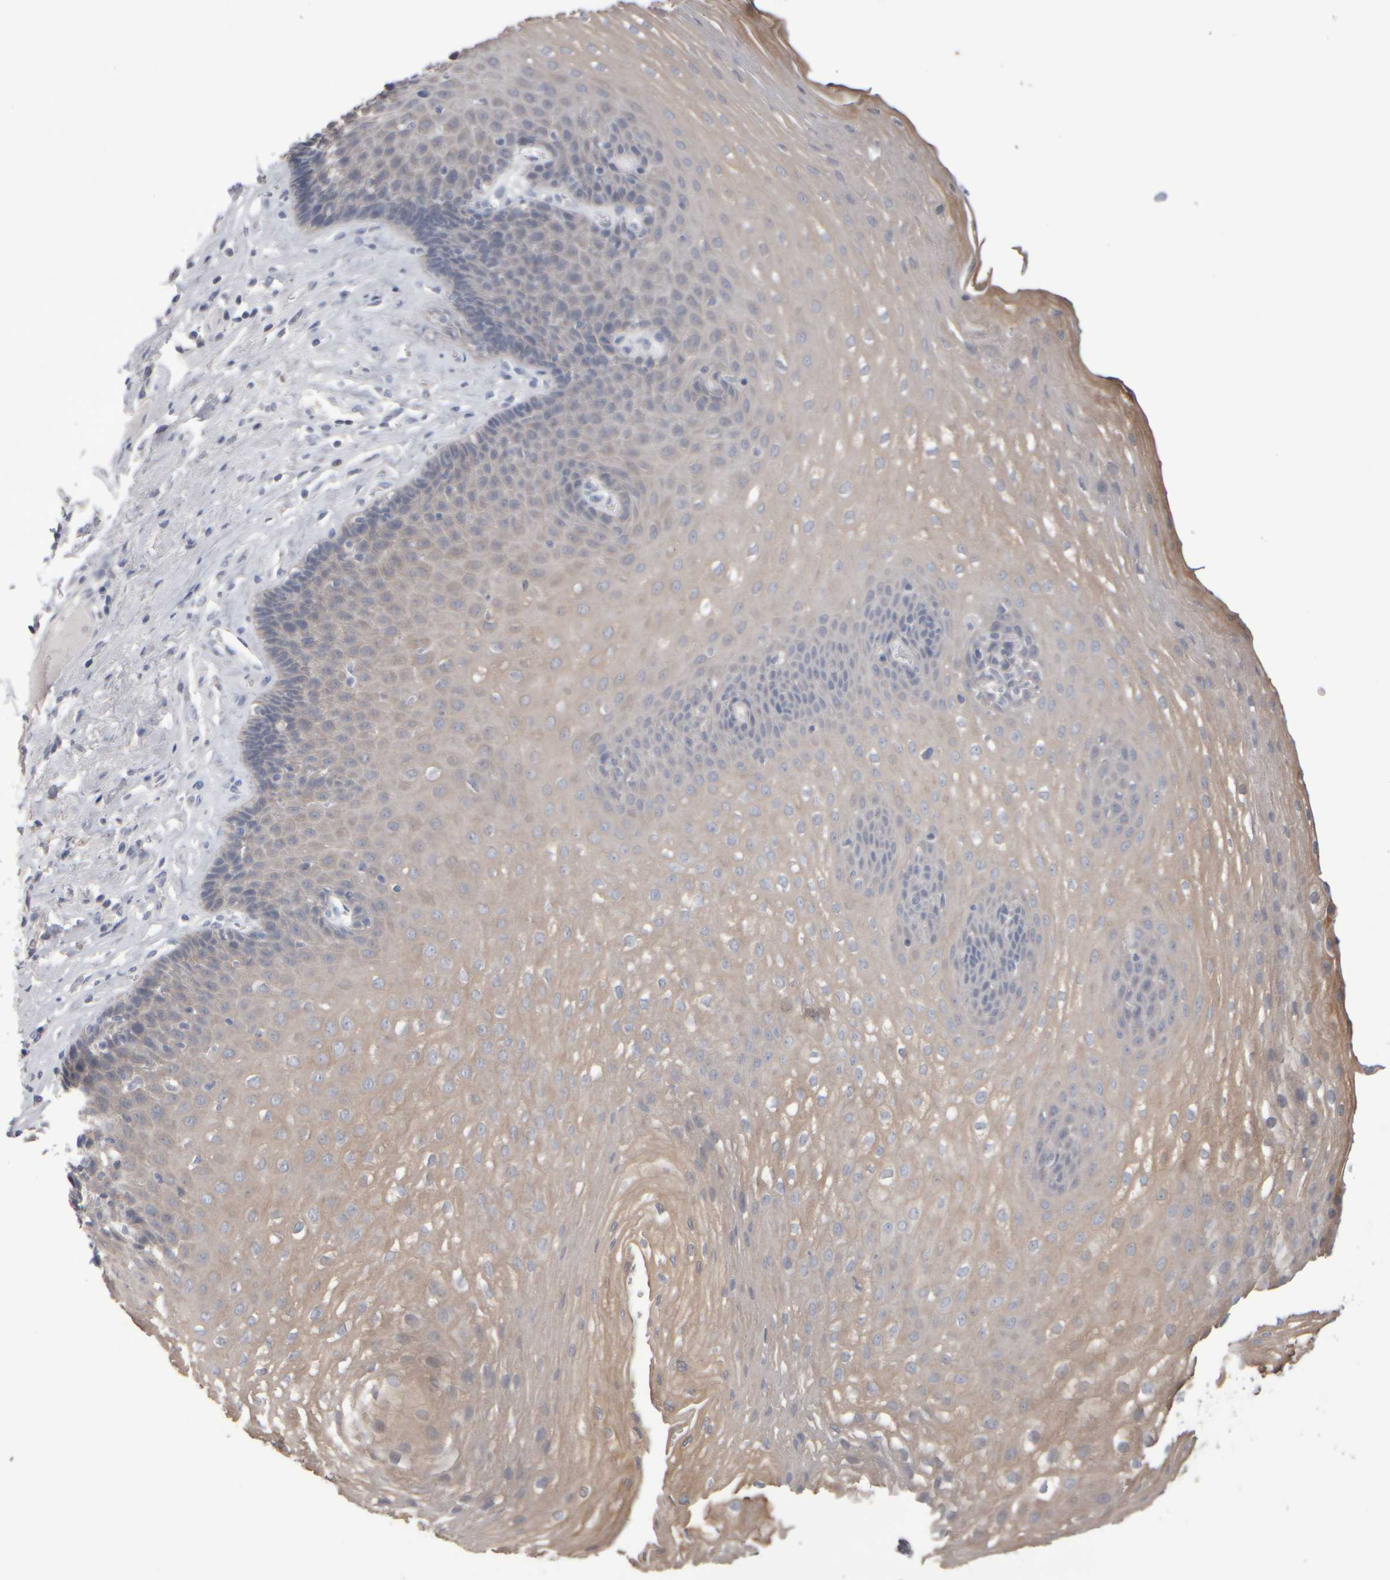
{"staining": {"intensity": "weak", "quantity": "25%-75%", "location": "cytoplasmic/membranous"}, "tissue": "esophagus", "cell_type": "Squamous epithelial cells", "image_type": "normal", "snomed": [{"axis": "morphology", "description": "Normal tissue, NOS"}, {"axis": "topography", "description": "Esophagus"}], "caption": "High-power microscopy captured an immunohistochemistry photomicrograph of benign esophagus, revealing weak cytoplasmic/membranous positivity in approximately 25%-75% of squamous epithelial cells. (brown staining indicates protein expression, while blue staining denotes nuclei).", "gene": "EPHX2", "patient": {"sex": "female", "age": 66}}